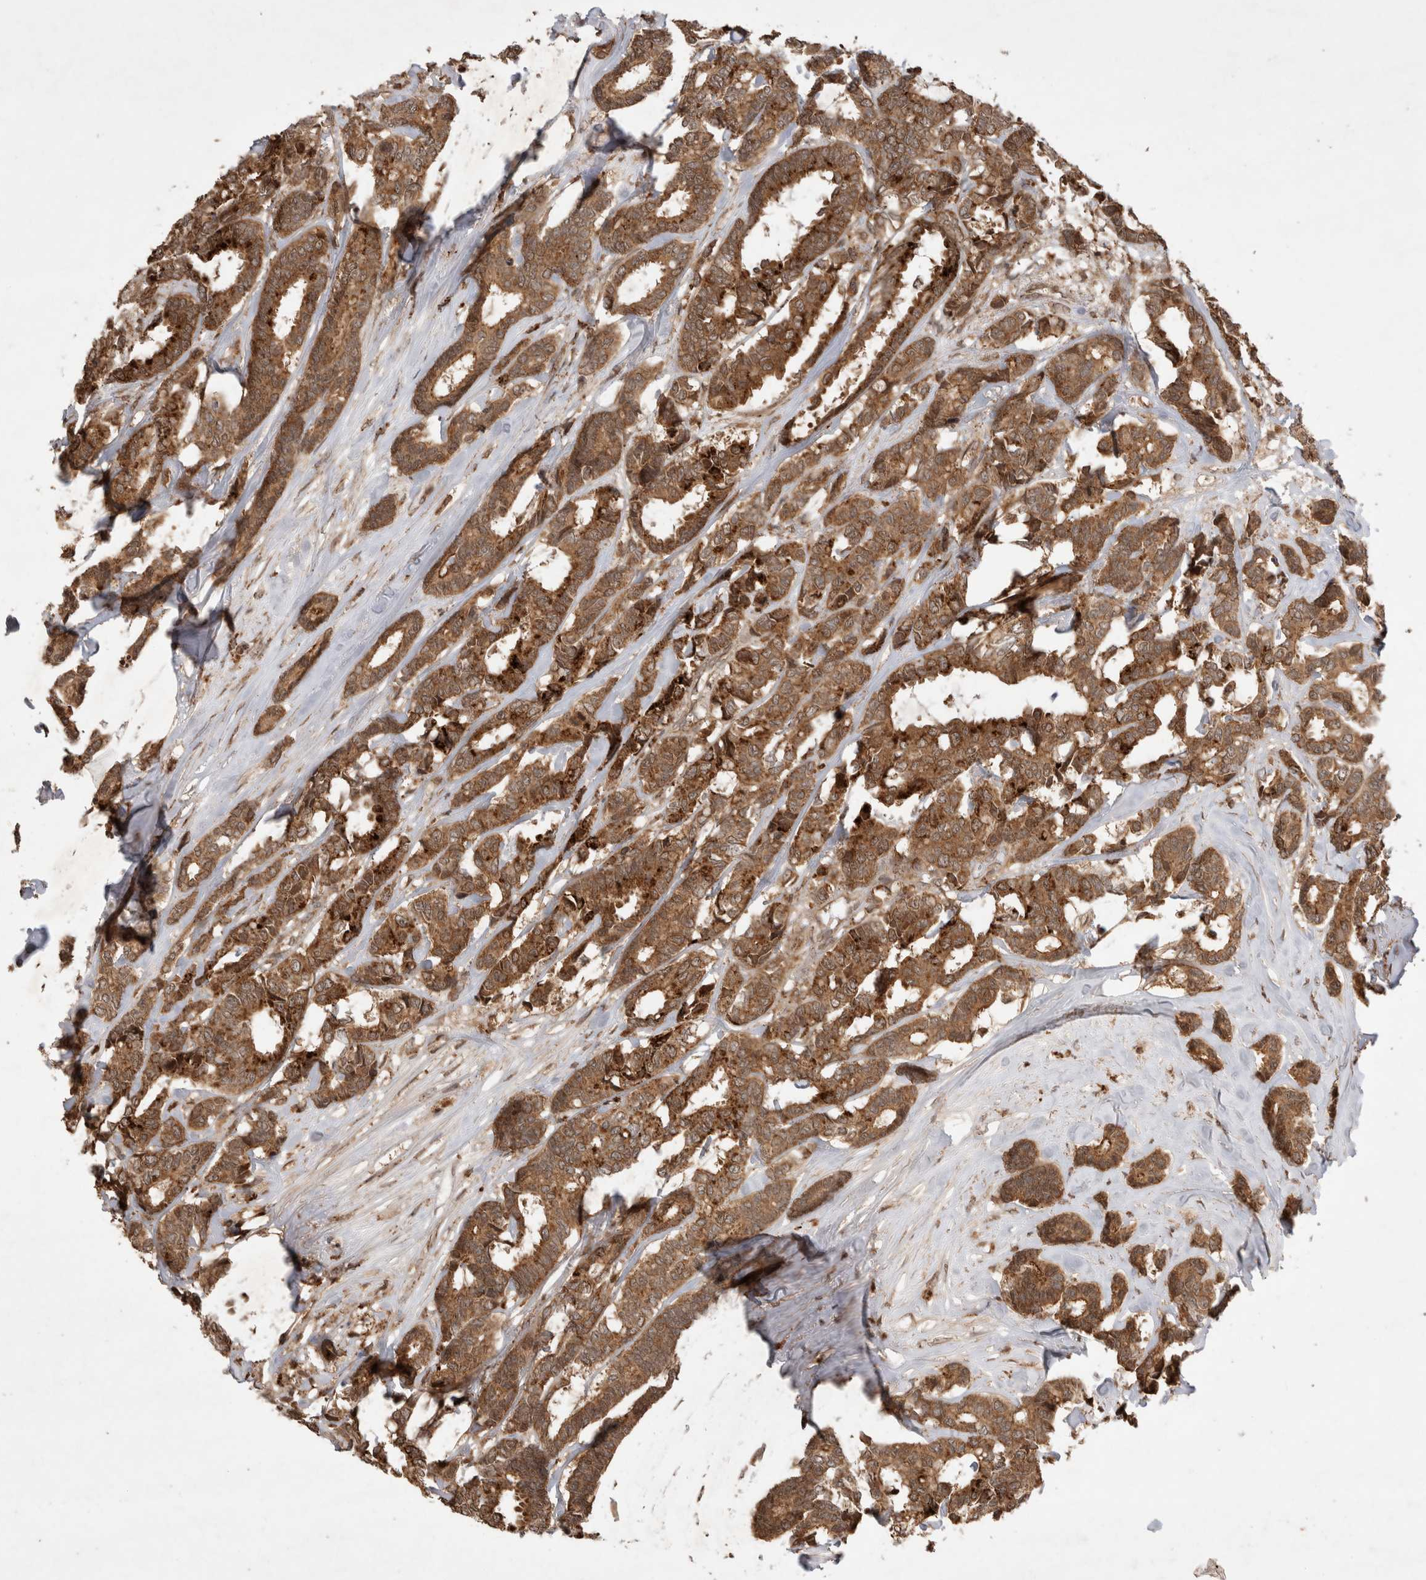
{"staining": {"intensity": "moderate", "quantity": ">75%", "location": "cytoplasmic/membranous"}, "tissue": "breast cancer", "cell_type": "Tumor cells", "image_type": "cancer", "snomed": [{"axis": "morphology", "description": "Duct carcinoma"}, {"axis": "topography", "description": "Breast"}], "caption": "A photomicrograph of invasive ductal carcinoma (breast) stained for a protein shows moderate cytoplasmic/membranous brown staining in tumor cells.", "gene": "FAM221A", "patient": {"sex": "female", "age": 87}}